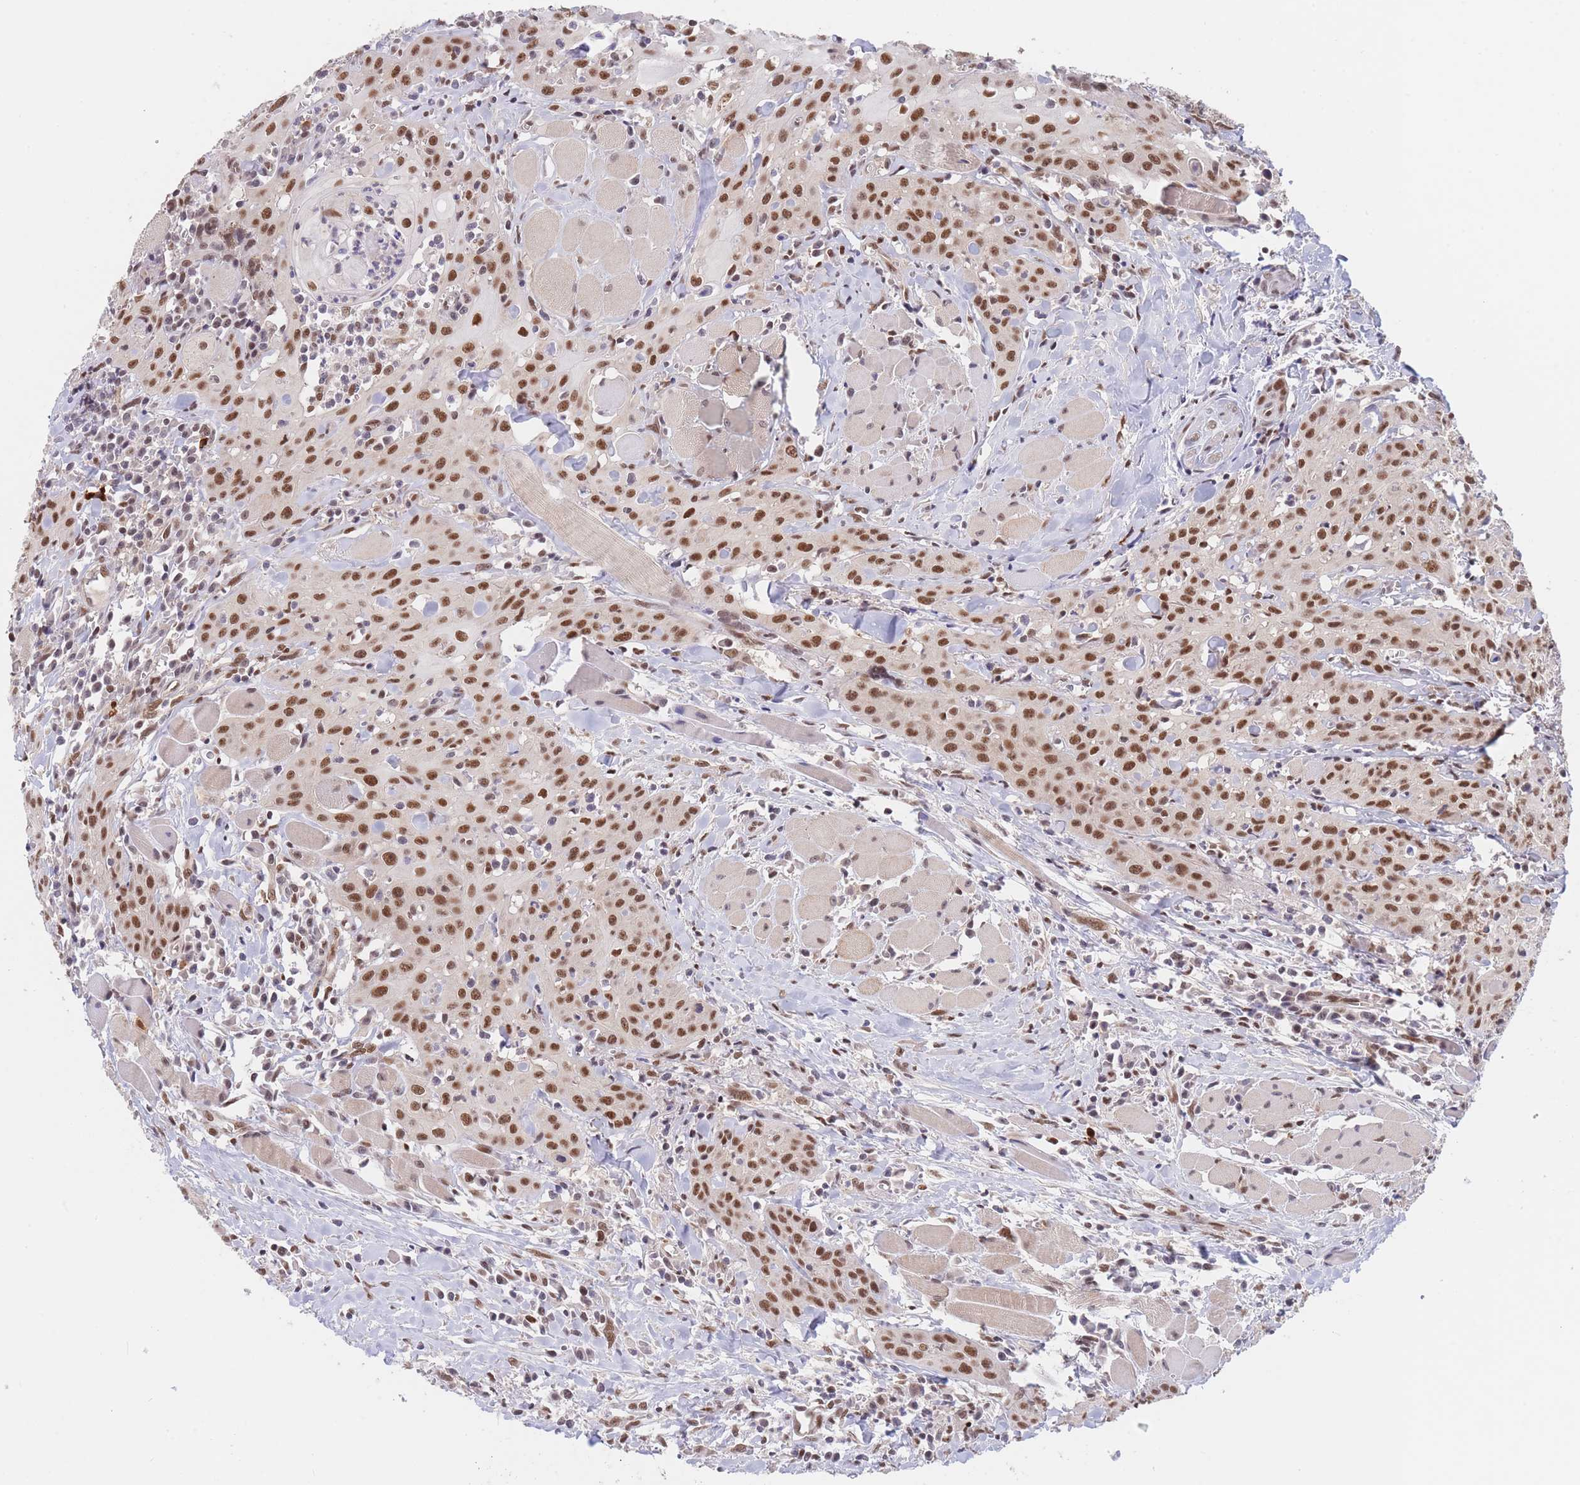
{"staining": {"intensity": "strong", "quantity": ">75%", "location": "nuclear"}, "tissue": "head and neck cancer", "cell_type": "Tumor cells", "image_type": "cancer", "snomed": [{"axis": "morphology", "description": "Squamous cell carcinoma, NOS"}, {"axis": "topography", "description": "Oral tissue"}, {"axis": "topography", "description": "Head-Neck"}], "caption": "Tumor cells demonstrate high levels of strong nuclear expression in about >75% of cells in head and neck squamous cell carcinoma. (DAB IHC with brightfield microscopy, high magnification).", "gene": "SMAD9", "patient": {"sex": "female", "age": 70}}